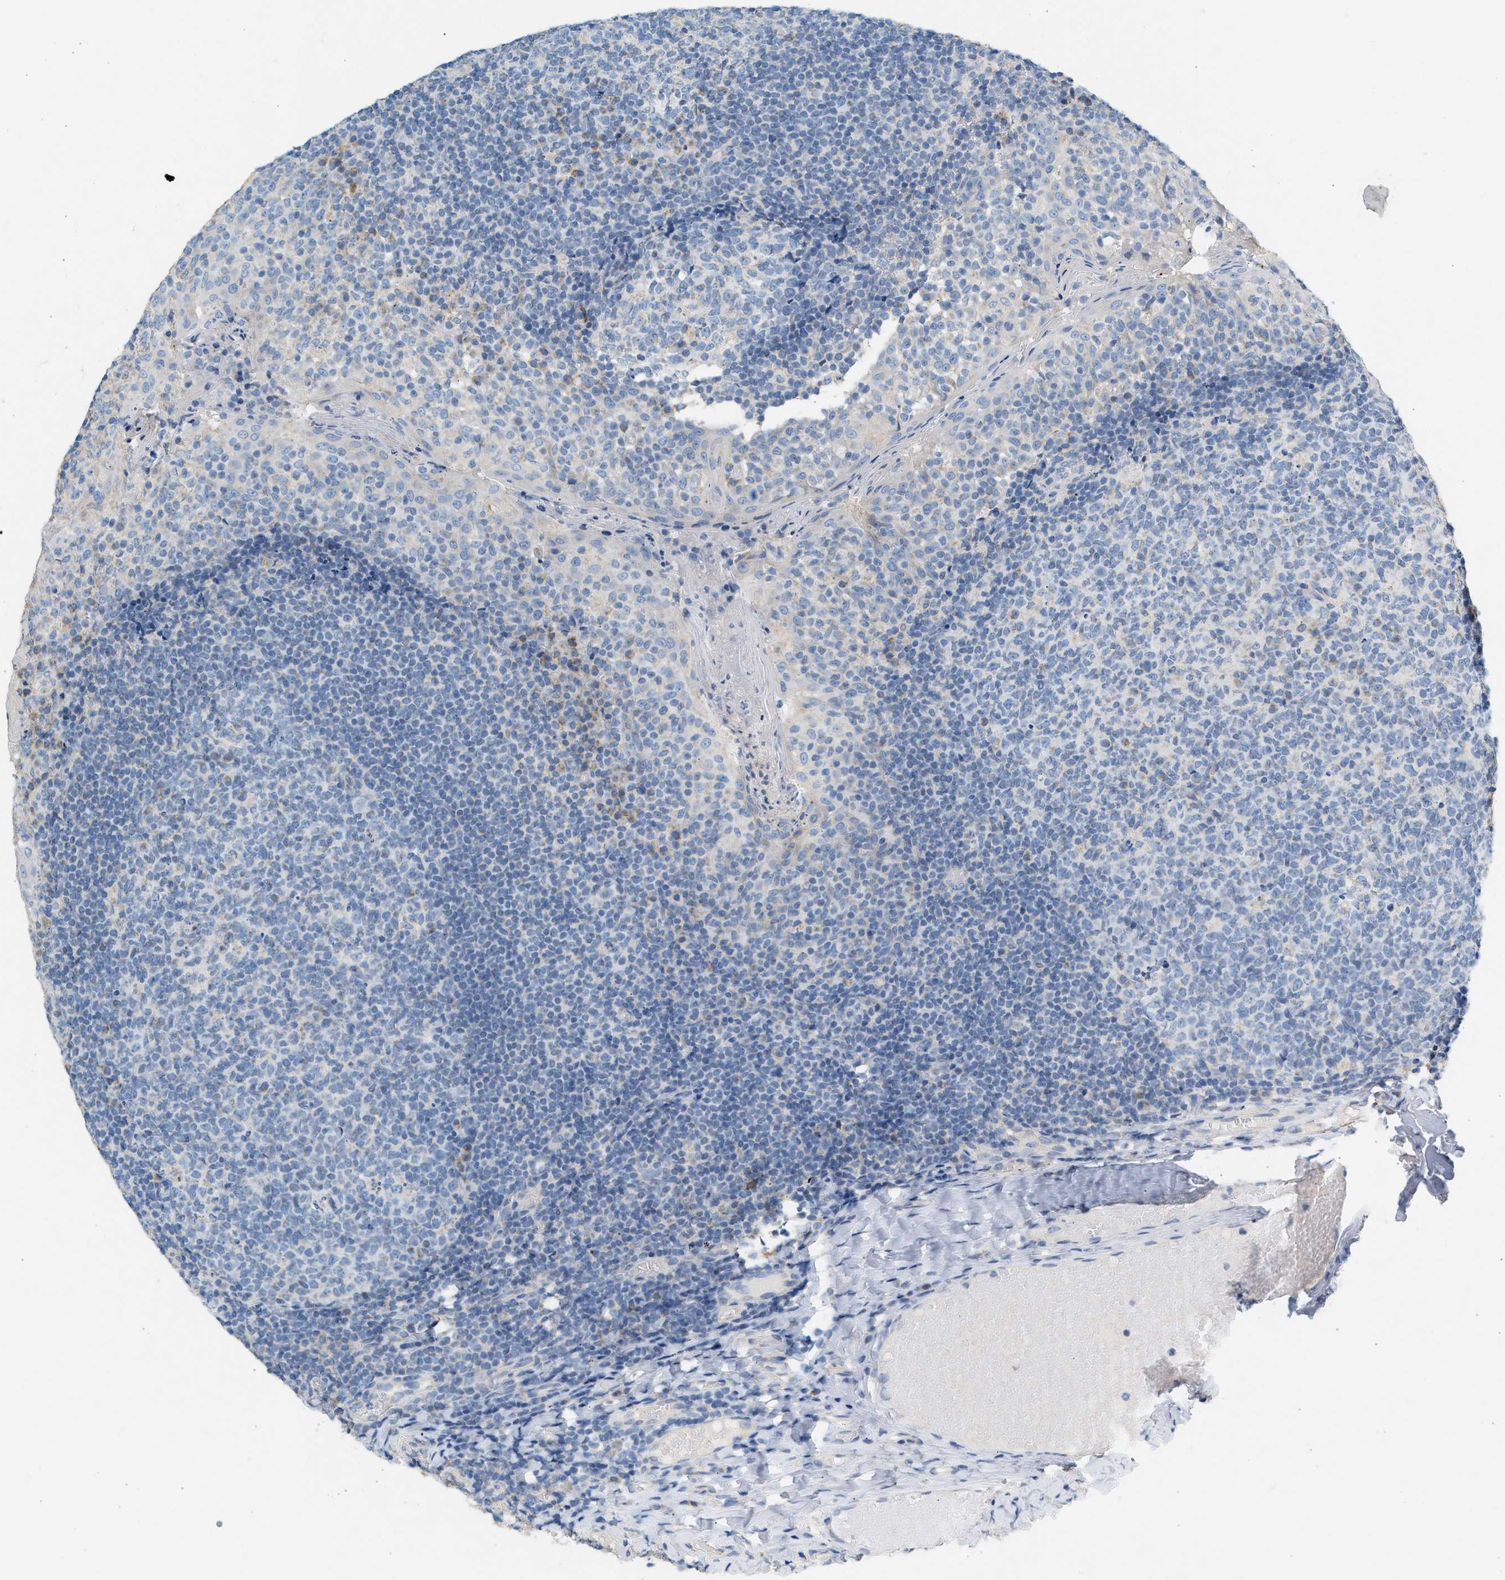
{"staining": {"intensity": "negative", "quantity": "none", "location": "none"}, "tissue": "tonsil", "cell_type": "Germinal center cells", "image_type": "normal", "snomed": [{"axis": "morphology", "description": "Normal tissue, NOS"}, {"axis": "topography", "description": "Tonsil"}], "caption": "This is an immunohistochemistry micrograph of unremarkable human tonsil. There is no positivity in germinal center cells.", "gene": "NDUFS8", "patient": {"sex": "female", "age": 19}}